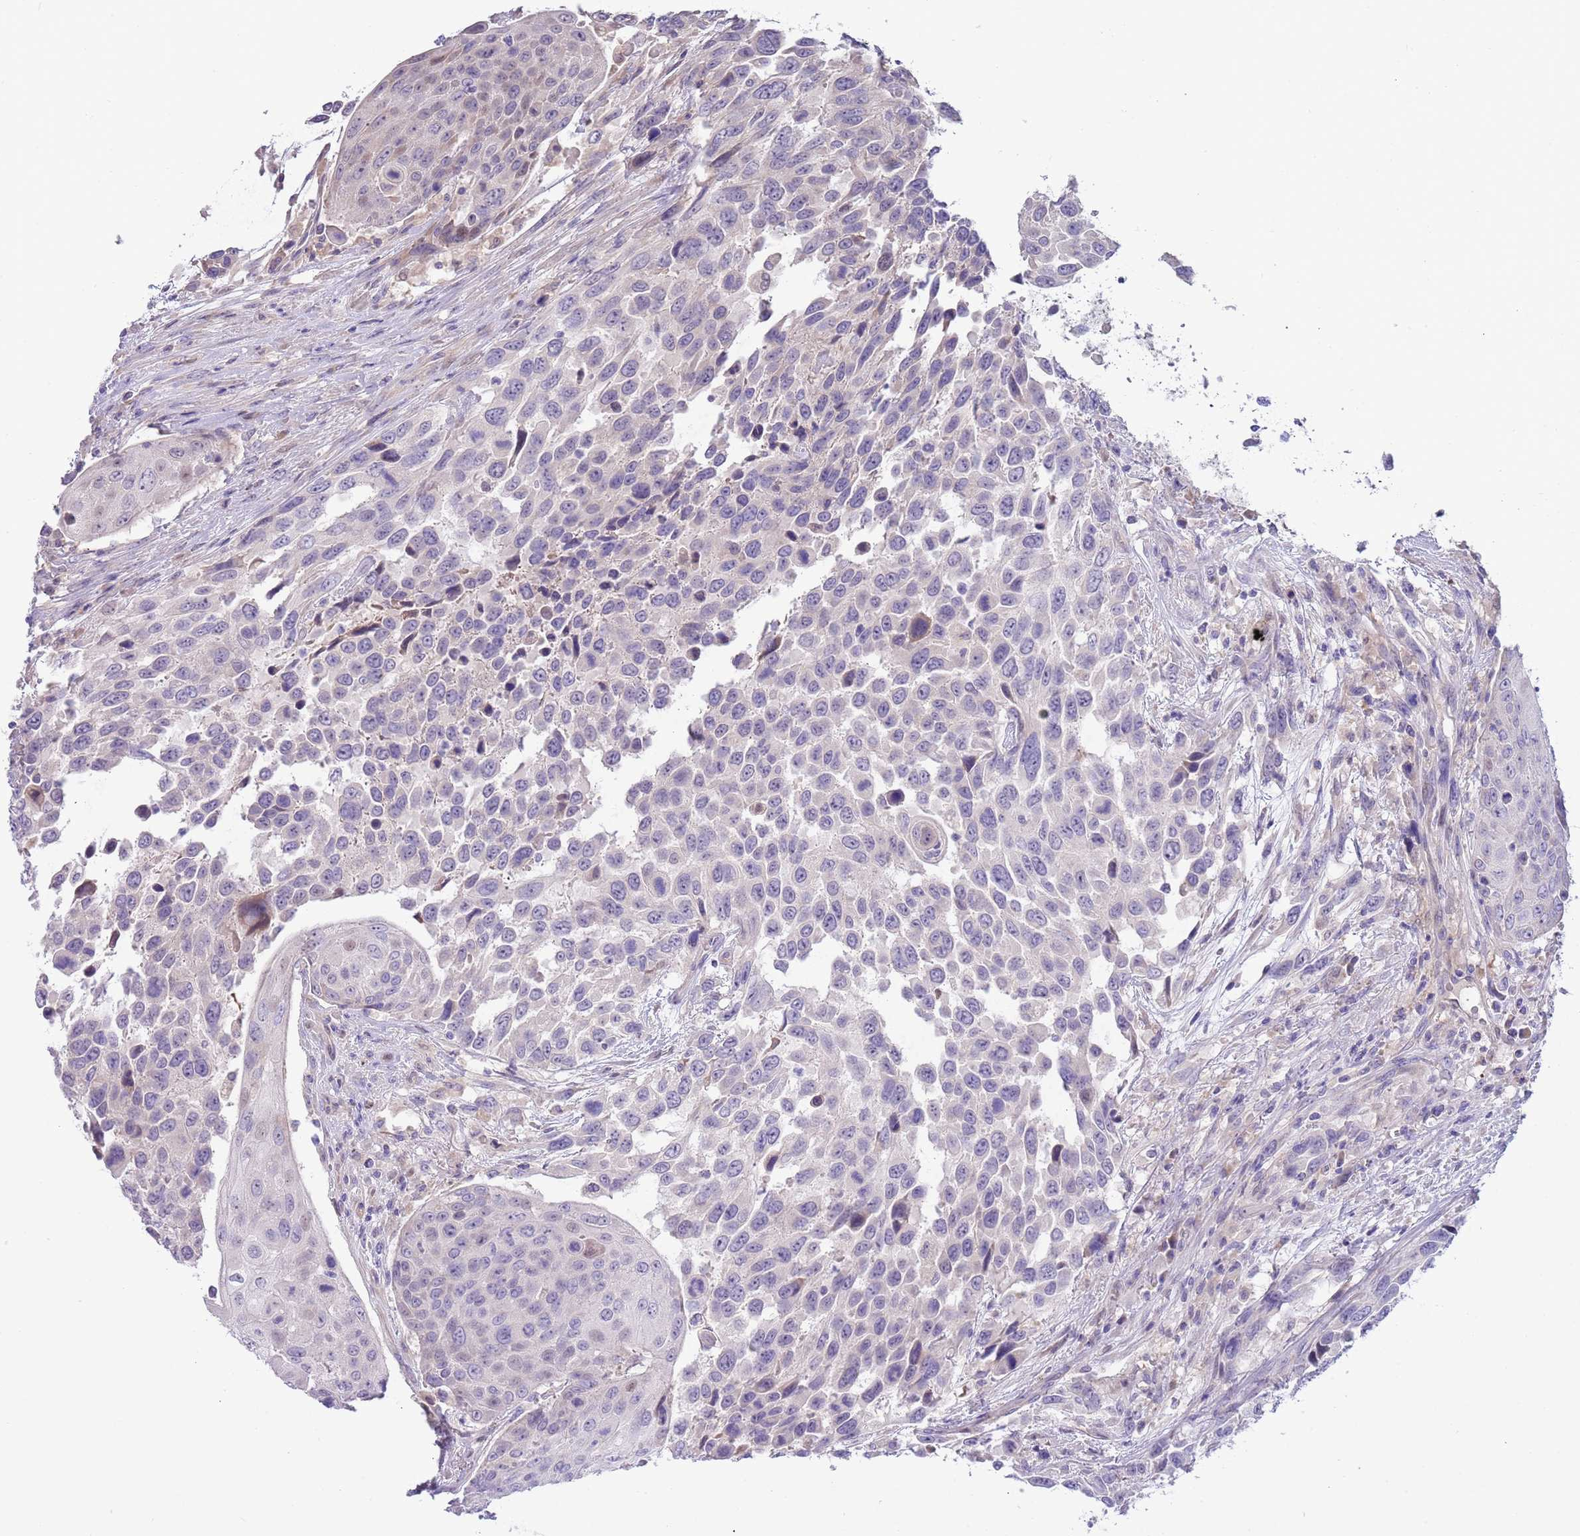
{"staining": {"intensity": "negative", "quantity": "none", "location": "none"}, "tissue": "urothelial cancer", "cell_type": "Tumor cells", "image_type": "cancer", "snomed": [{"axis": "morphology", "description": "Urothelial carcinoma, High grade"}, {"axis": "topography", "description": "Urinary bladder"}], "caption": "DAB immunohistochemical staining of urothelial carcinoma (high-grade) shows no significant expression in tumor cells.", "gene": "CABYR", "patient": {"sex": "female", "age": 70}}